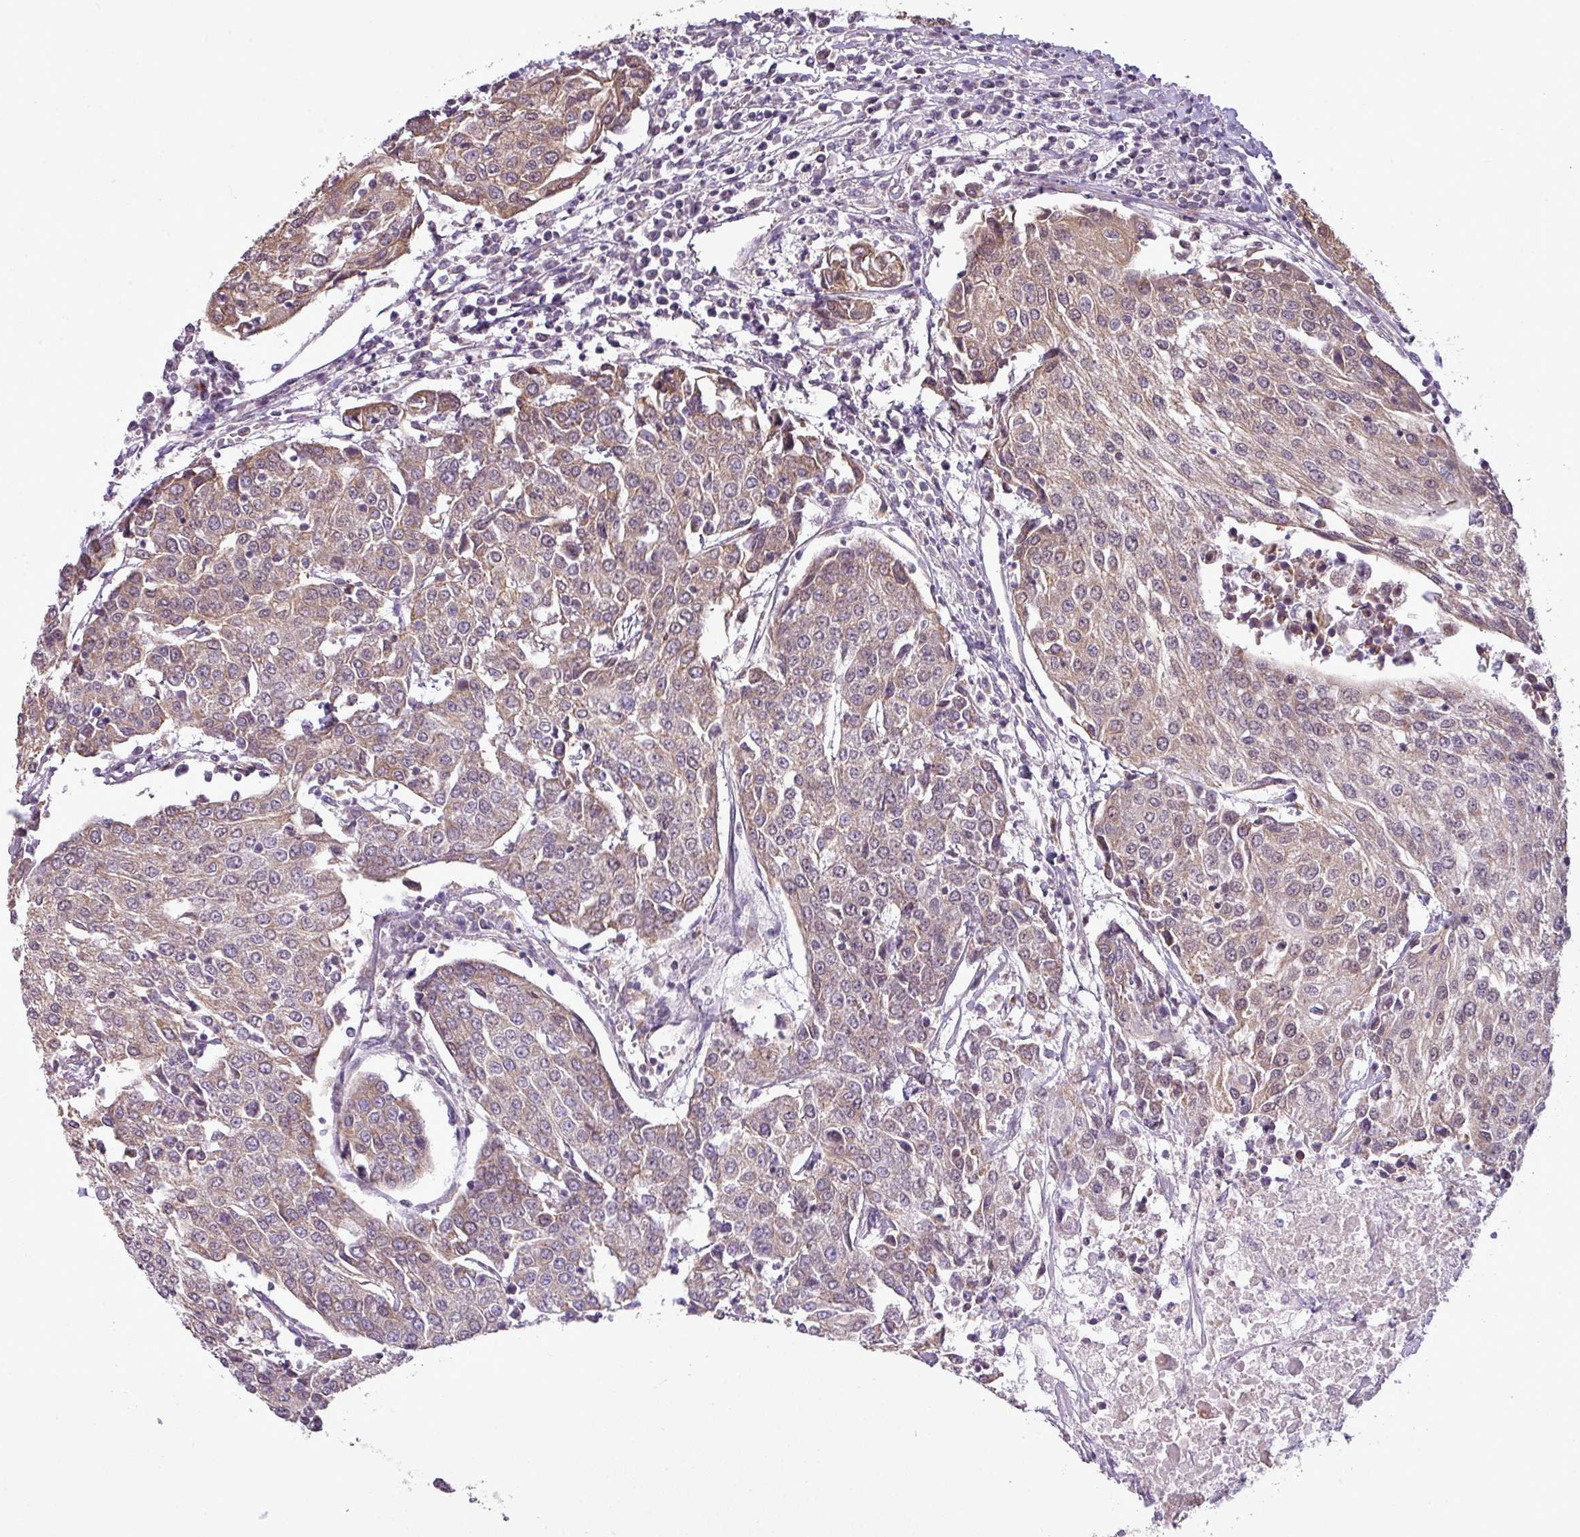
{"staining": {"intensity": "moderate", "quantity": ">75%", "location": "cytoplasmic/membranous"}, "tissue": "urothelial cancer", "cell_type": "Tumor cells", "image_type": "cancer", "snomed": [{"axis": "morphology", "description": "Urothelial carcinoma, High grade"}, {"axis": "topography", "description": "Urinary bladder"}], "caption": "DAB (3,3'-diaminobenzidine) immunohistochemical staining of high-grade urothelial carcinoma displays moderate cytoplasmic/membranous protein staining in approximately >75% of tumor cells.", "gene": "ZNF217", "patient": {"sex": "female", "age": 85}}